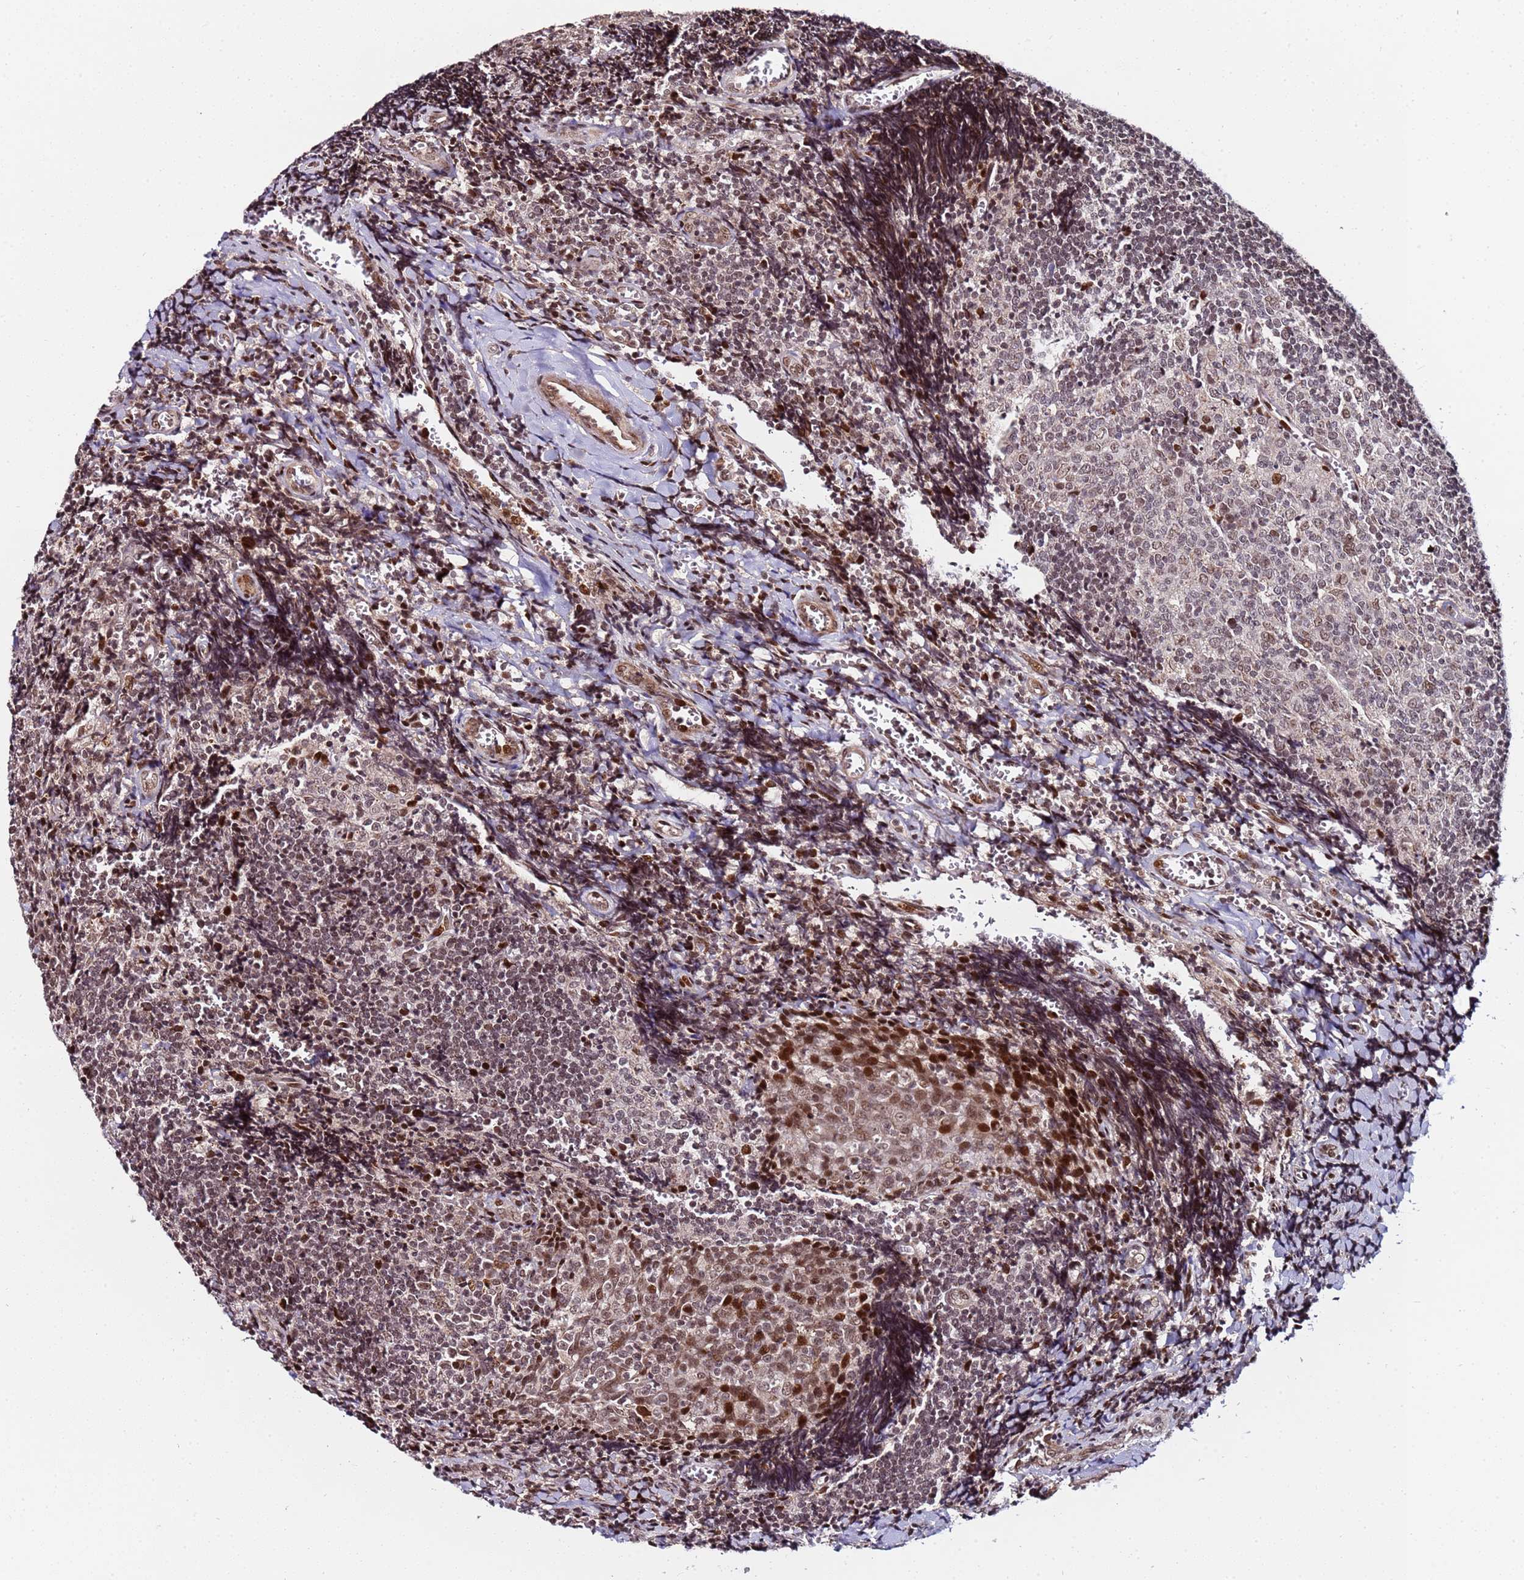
{"staining": {"intensity": "weak", "quantity": "25%-75%", "location": "nuclear"}, "tissue": "tonsil", "cell_type": "Germinal center cells", "image_type": "normal", "snomed": [{"axis": "morphology", "description": "Normal tissue, NOS"}, {"axis": "topography", "description": "Tonsil"}], "caption": "Weak nuclear protein expression is identified in about 25%-75% of germinal center cells in tonsil. The staining was performed using DAB to visualize the protein expression in brown, while the nuclei were stained in blue with hematoxylin (Magnification: 20x).", "gene": "PPM1H", "patient": {"sex": "male", "age": 27}}